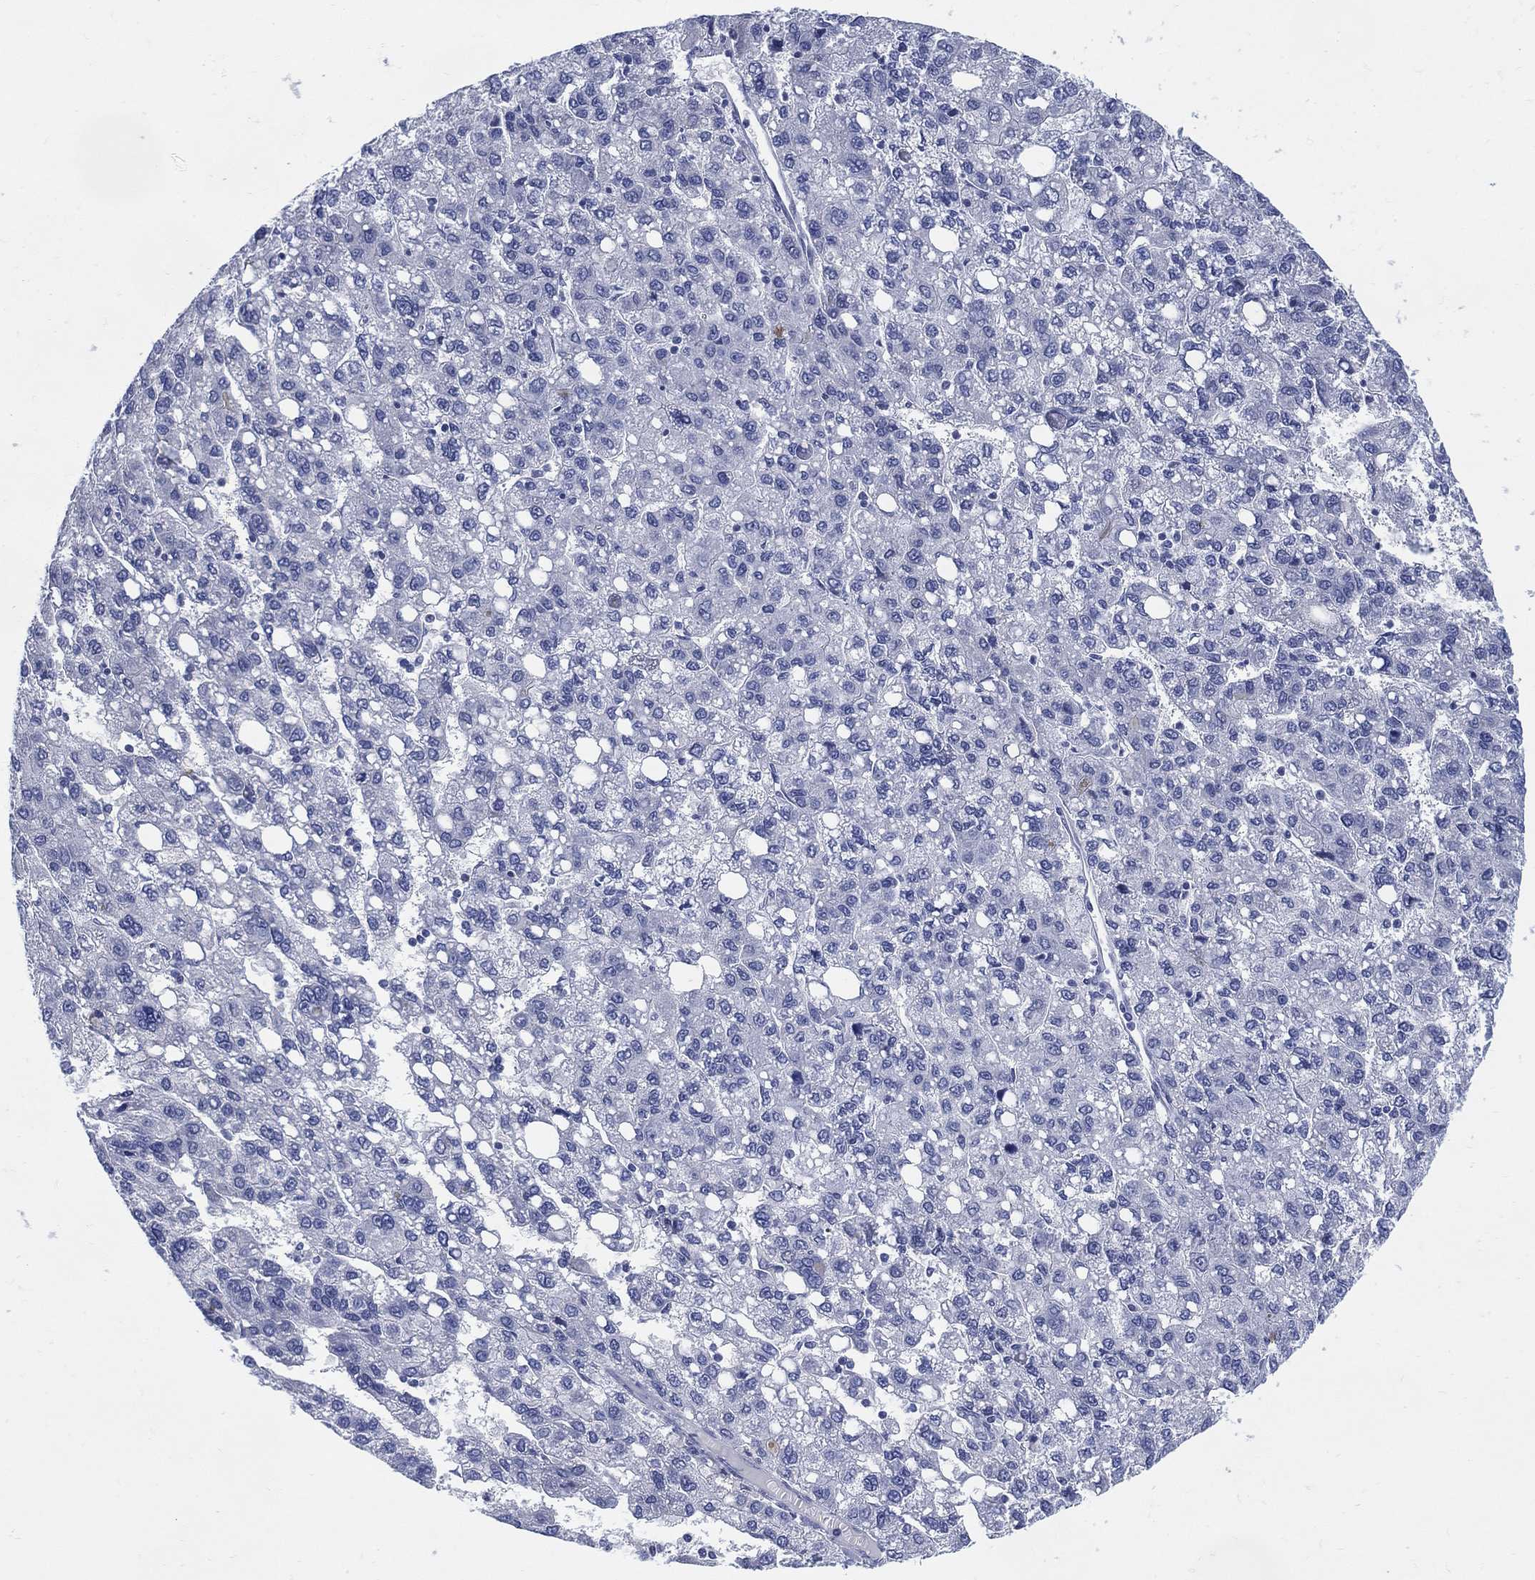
{"staining": {"intensity": "negative", "quantity": "none", "location": "none"}, "tissue": "liver cancer", "cell_type": "Tumor cells", "image_type": "cancer", "snomed": [{"axis": "morphology", "description": "Carcinoma, Hepatocellular, NOS"}, {"axis": "topography", "description": "Liver"}], "caption": "The micrograph demonstrates no staining of tumor cells in liver cancer (hepatocellular carcinoma). (Stains: DAB IHC with hematoxylin counter stain, Microscopy: brightfield microscopy at high magnification).", "gene": "DDI1", "patient": {"sex": "female", "age": 82}}